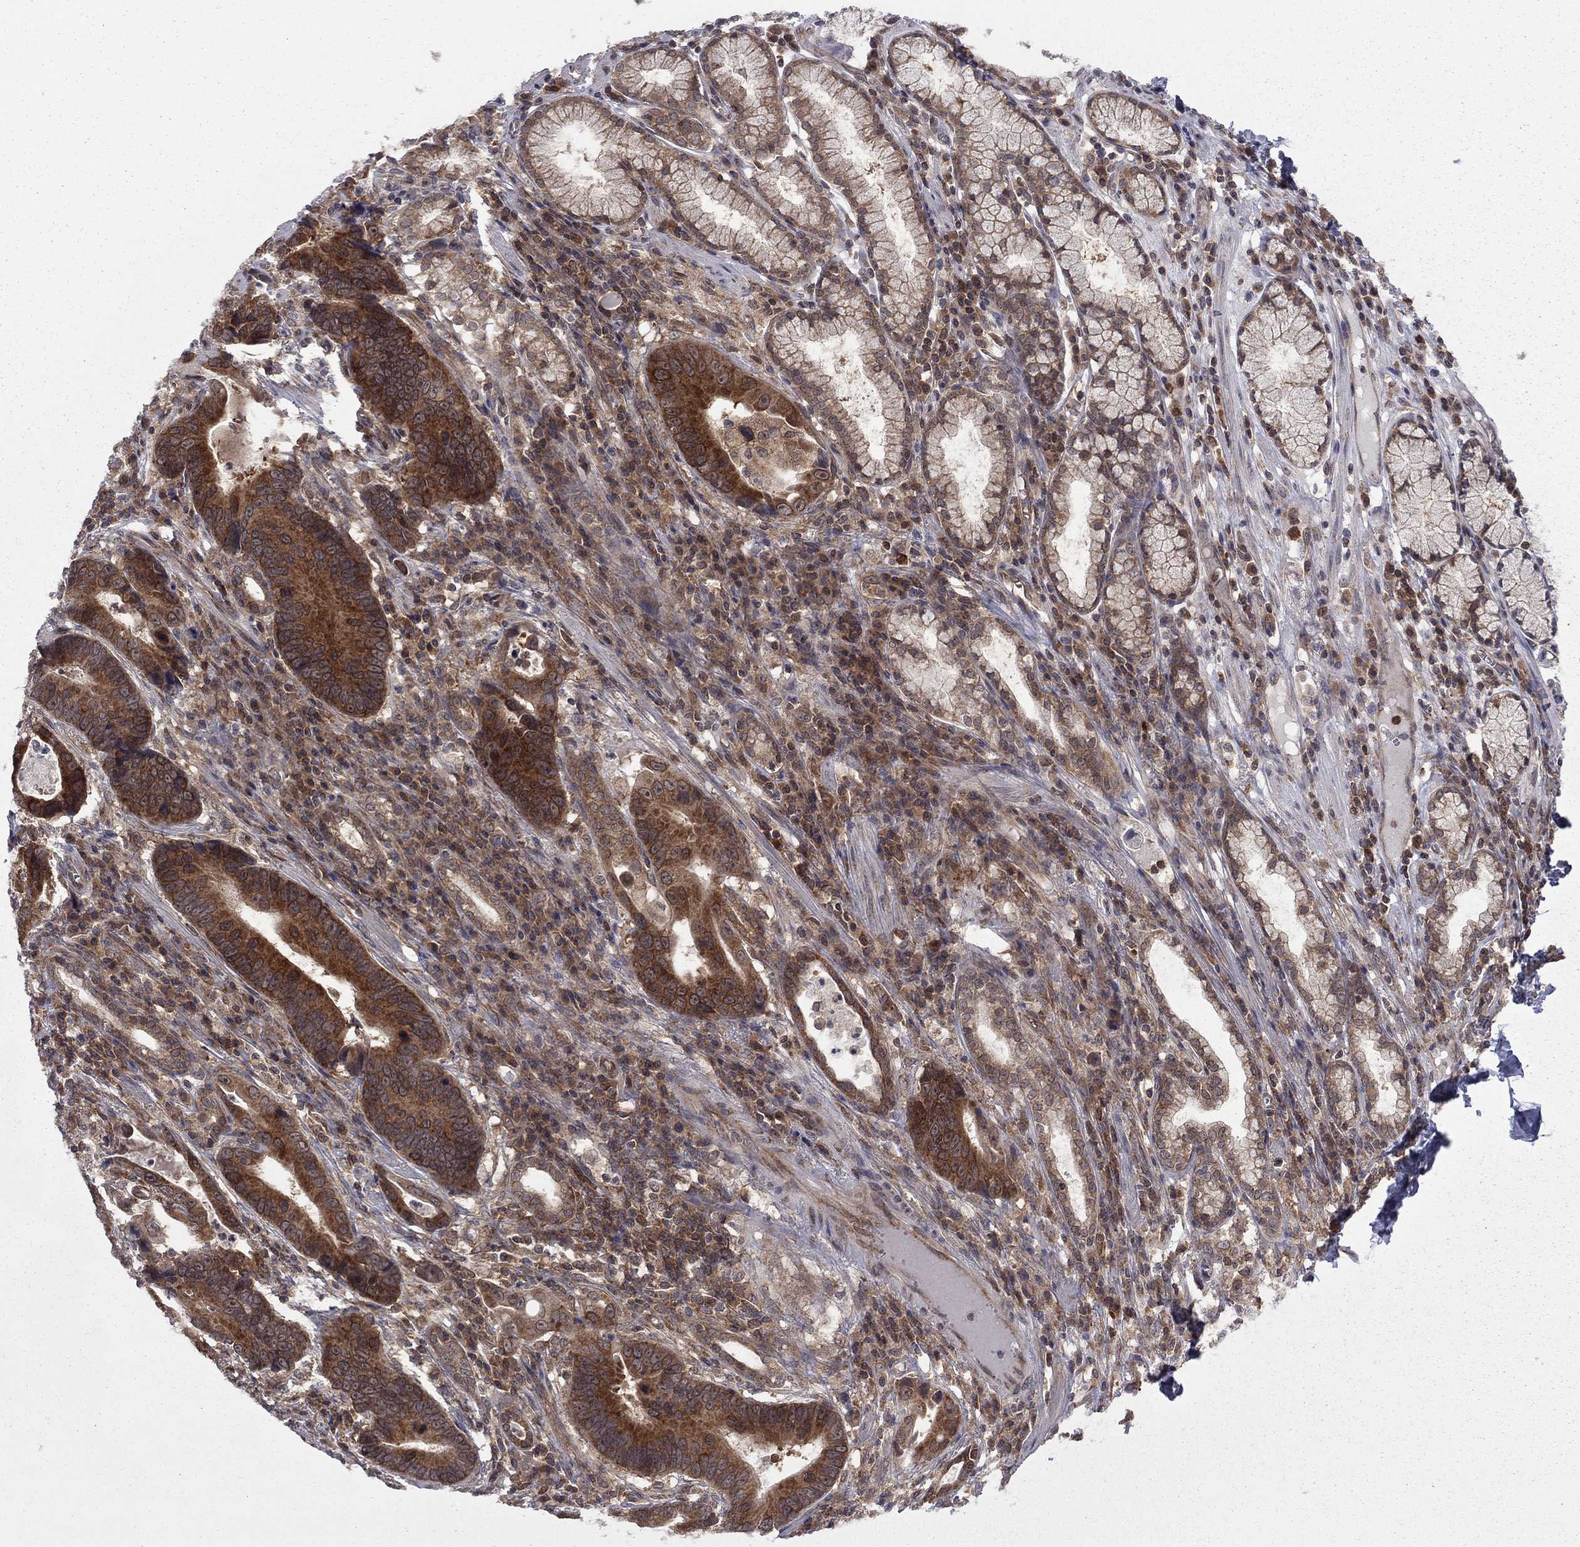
{"staining": {"intensity": "strong", "quantity": ">75%", "location": "cytoplasmic/membranous"}, "tissue": "stomach cancer", "cell_type": "Tumor cells", "image_type": "cancer", "snomed": [{"axis": "morphology", "description": "Adenocarcinoma, NOS"}, {"axis": "topography", "description": "Stomach"}], "caption": "Stomach cancer tissue exhibits strong cytoplasmic/membranous expression in approximately >75% of tumor cells", "gene": "NAA50", "patient": {"sex": "male", "age": 84}}